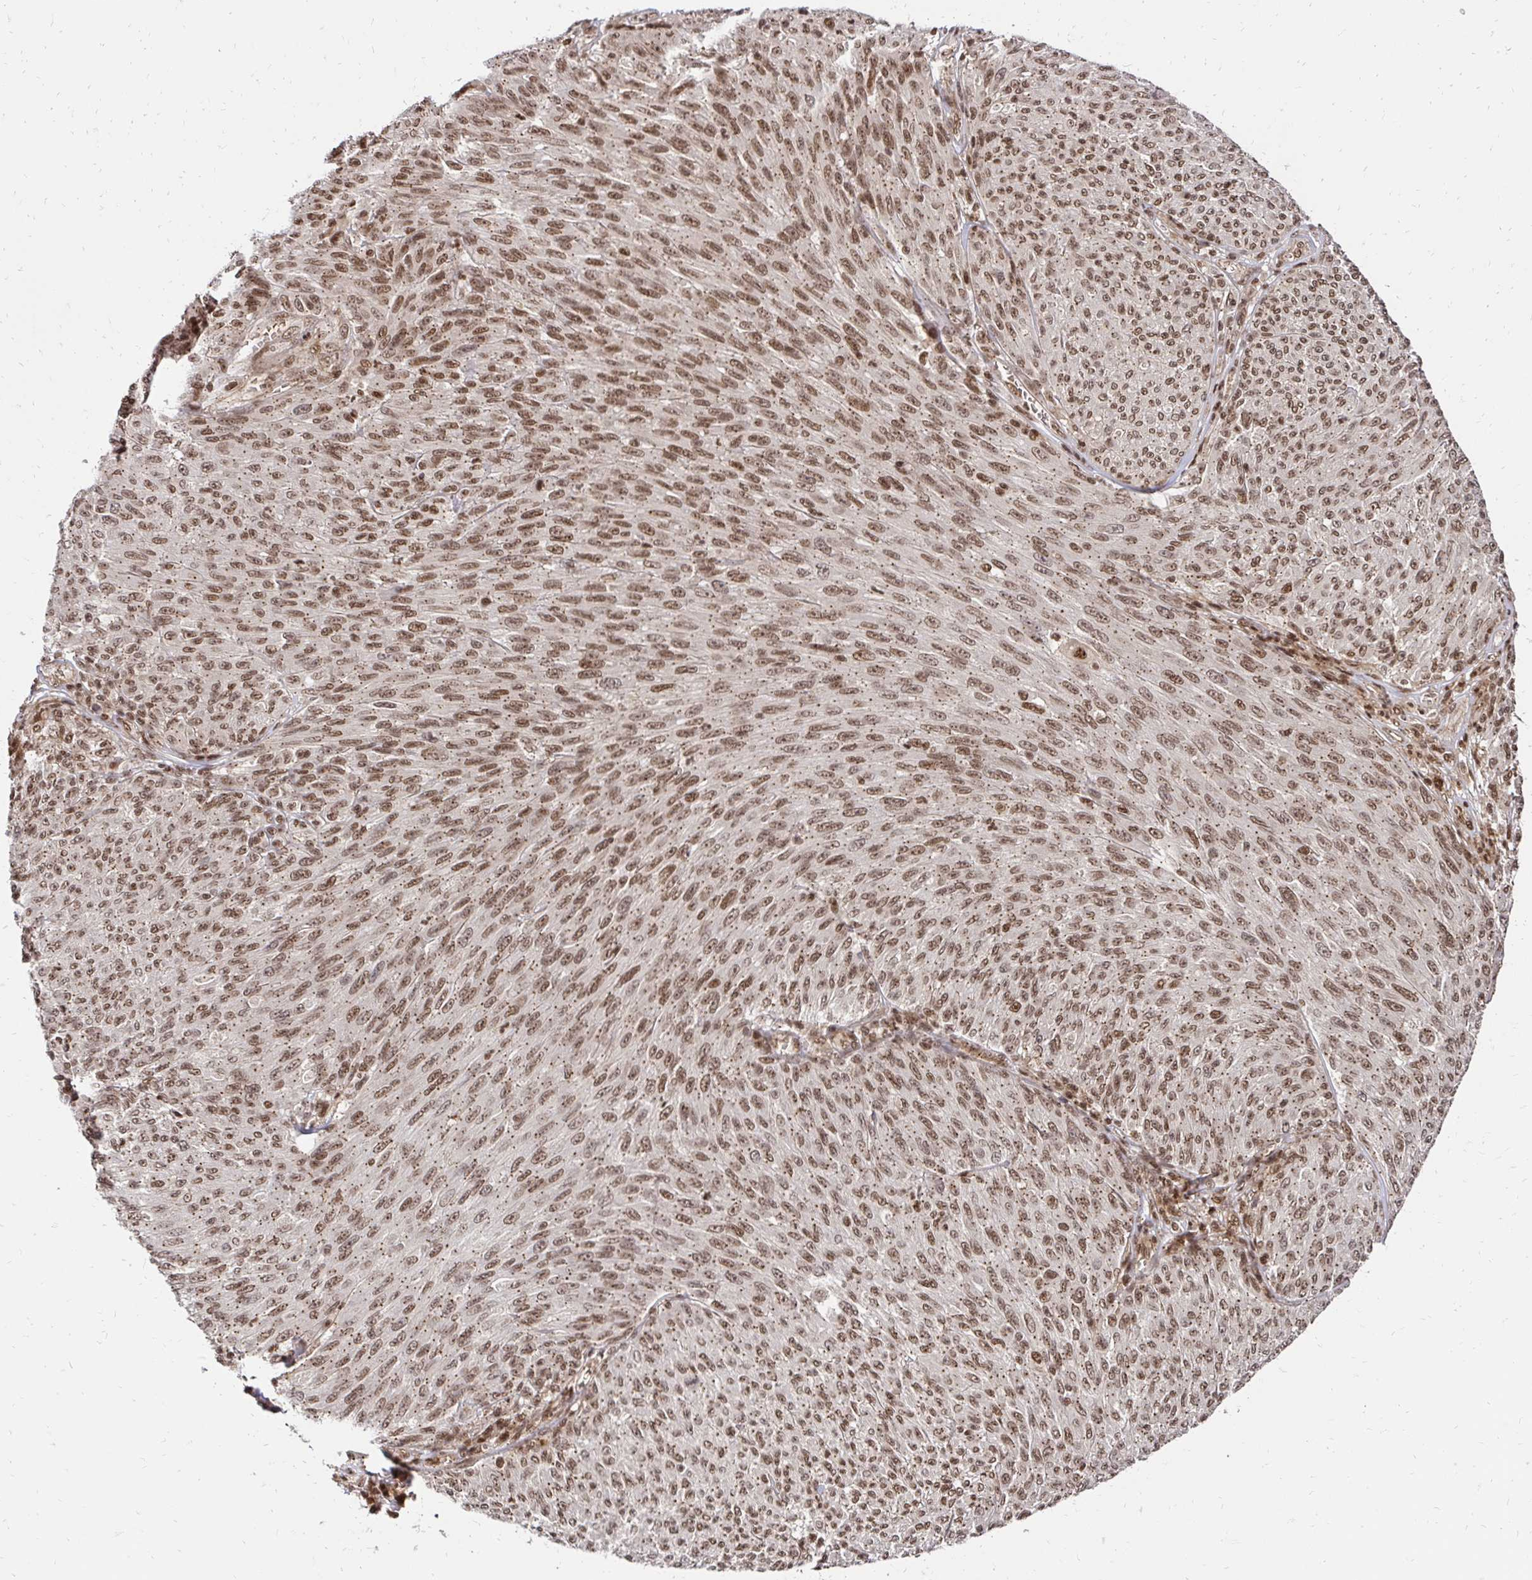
{"staining": {"intensity": "moderate", "quantity": ">75%", "location": "cytoplasmic/membranous,nuclear"}, "tissue": "melanoma", "cell_type": "Tumor cells", "image_type": "cancer", "snomed": [{"axis": "morphology", "description": "Malignant melanoma, NOS"}, {"axis": "topography", "description": "Skin"}], "caption": "A brown stain shows moderate cytoplasmic/membranous and nuclear positivity of a protein in melanoma tumor cells.", "gene": "GLYR1", "patient": {"sex": "male", "age": 85}}